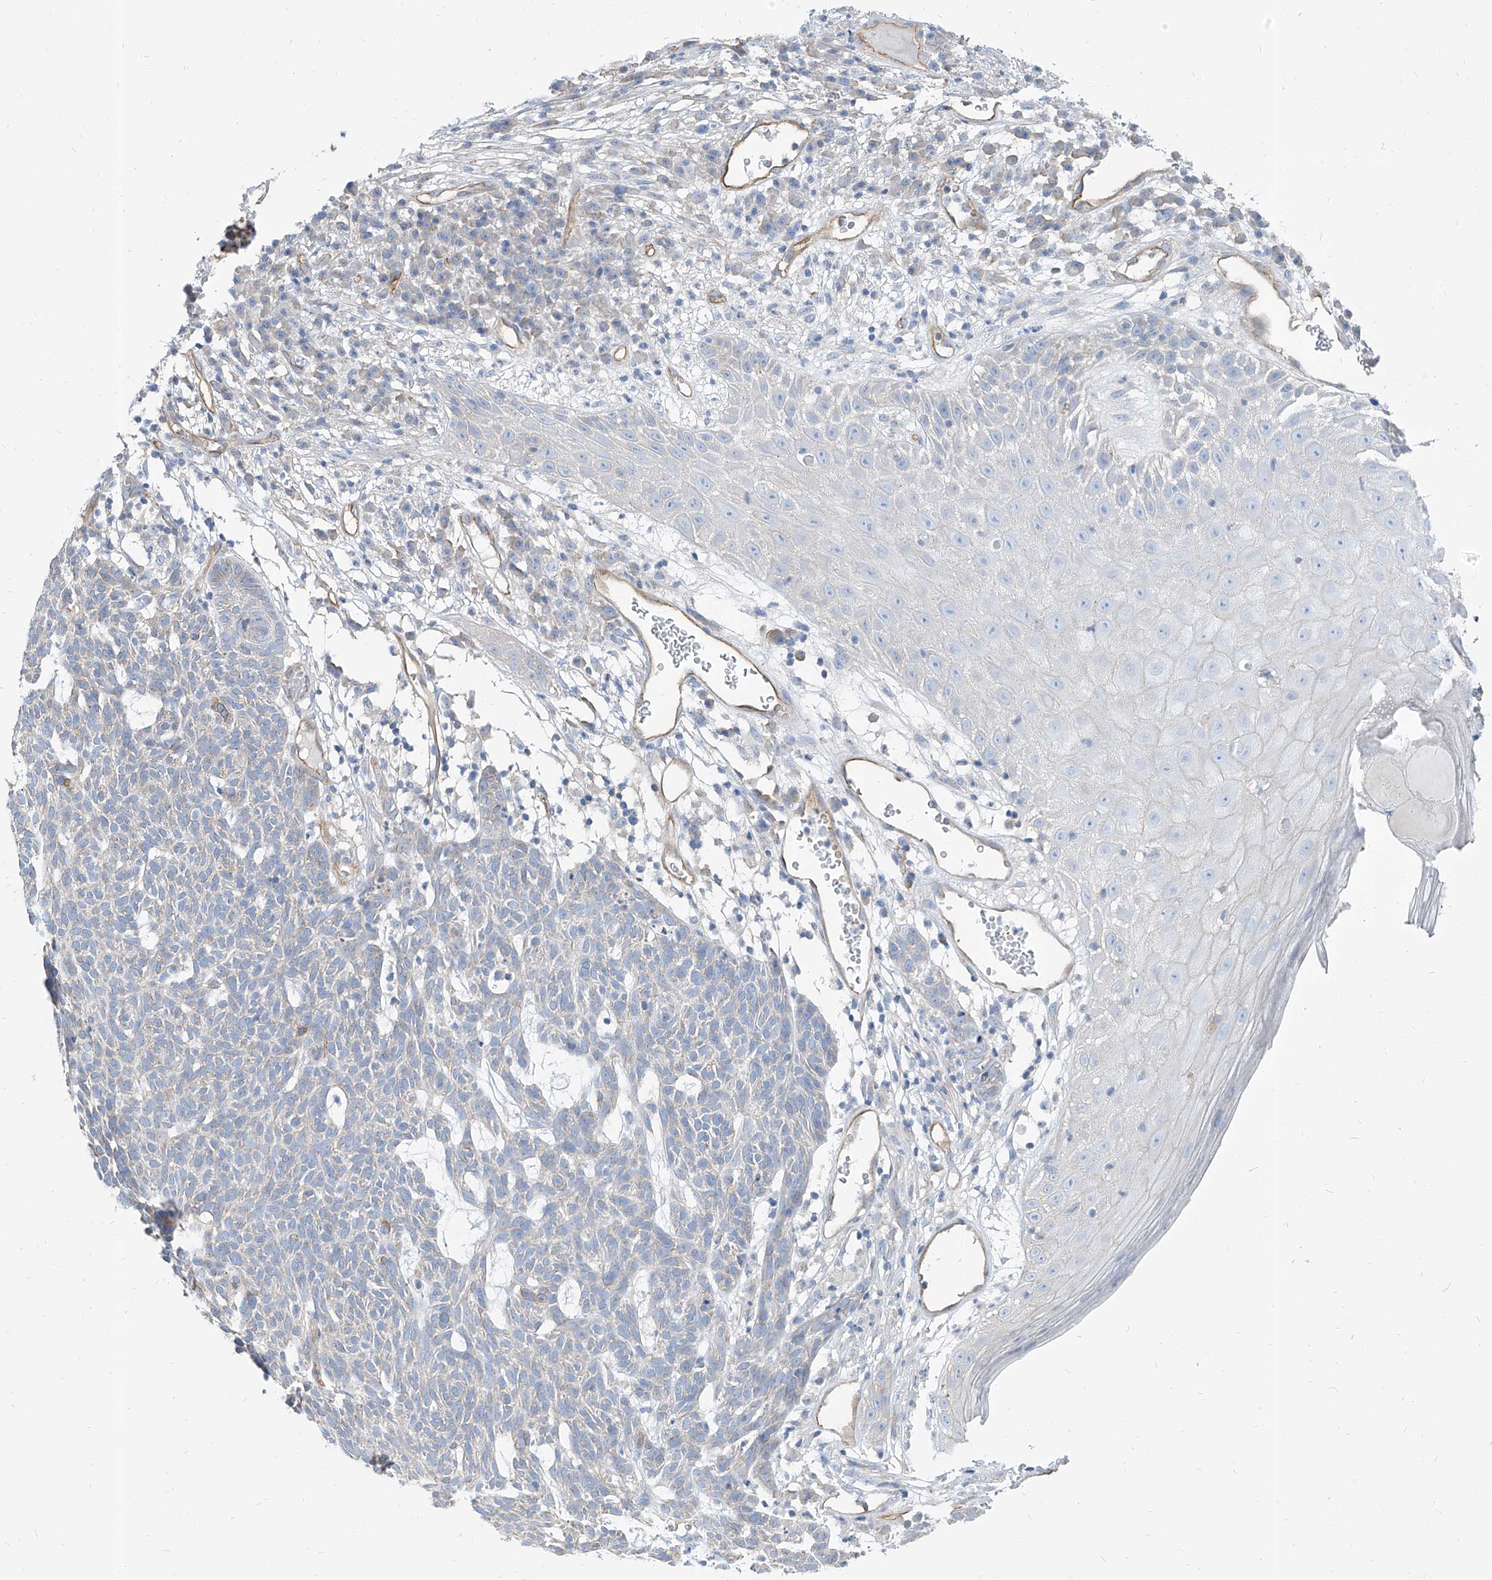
{"staining": {"intensity": "weak", "quantity": "<25%", "location": "cytoplasmic/membranous"}, "tissue": "skin cancer", "cell_type": "Tumor cells", "image_type": "cancer", "snomed": [{"axis": "morphology", "description": "Squamous cell carcinoma, NOS"}, {"axis": "topography", "description": "Skin"}], "caption": "Skin cancer (squamous cell carcinoma) stained for a protein using IHC shows no positivity tumor cells.", "gene": "TXLNB", "patient": {"sex": "female", "age": 90}}